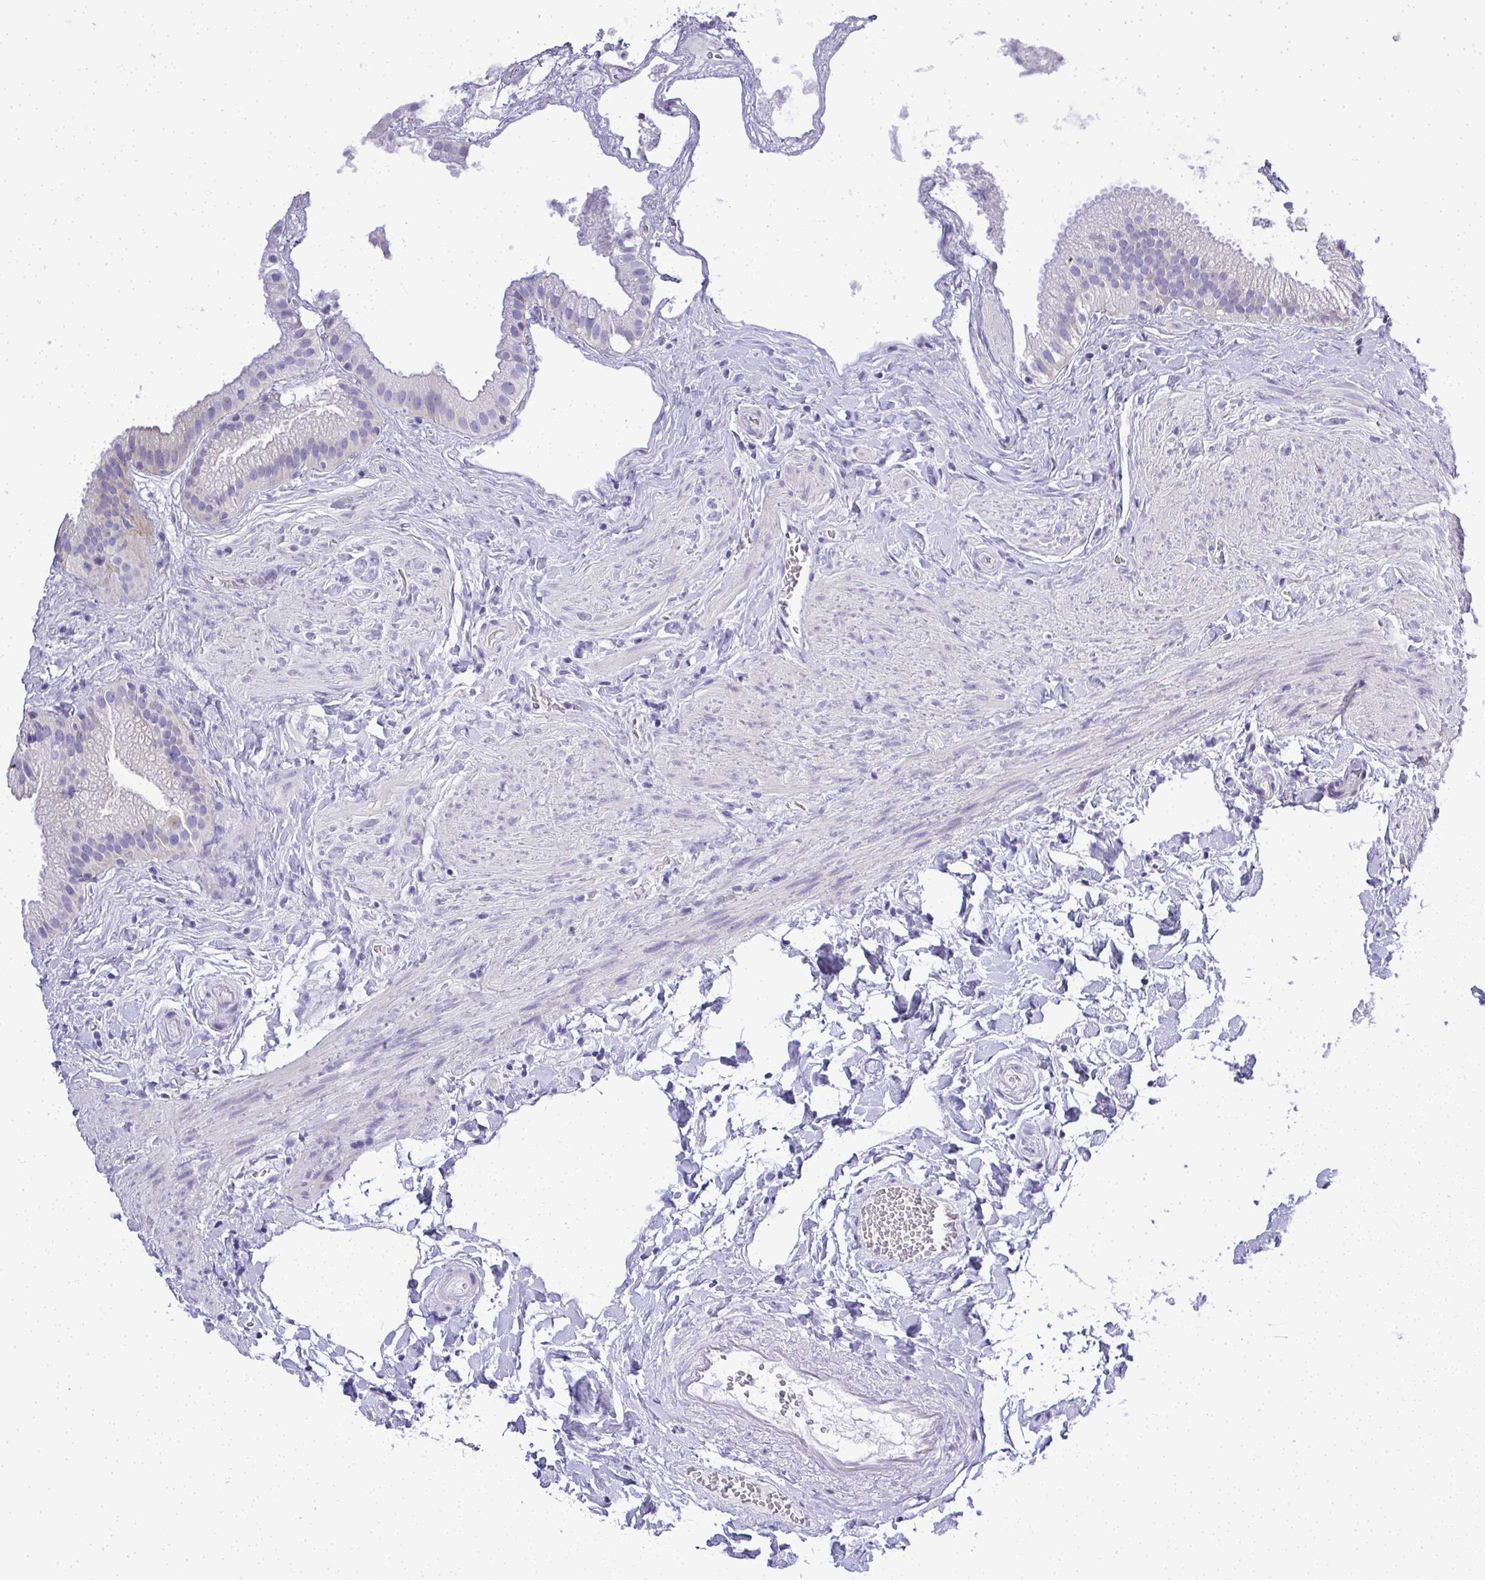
{"staining": {"intensity": "negative", "quantity": "none", "location": "none"}, "tissue": "gallbladder", "cell_type": "Glandular cells", "image_type": "normal", "snomed": [{"axis": "morphology", "description": "Normal tissue, NOS"}, {"axis": "topography", "description": "Gallbladder"}], "caption": "Micrograph shows no significant protein staining in glandular cells of unremarkable gallbladder.", "gene": "PLPPR3", "patient": {"sex": "female", "age": 63}}